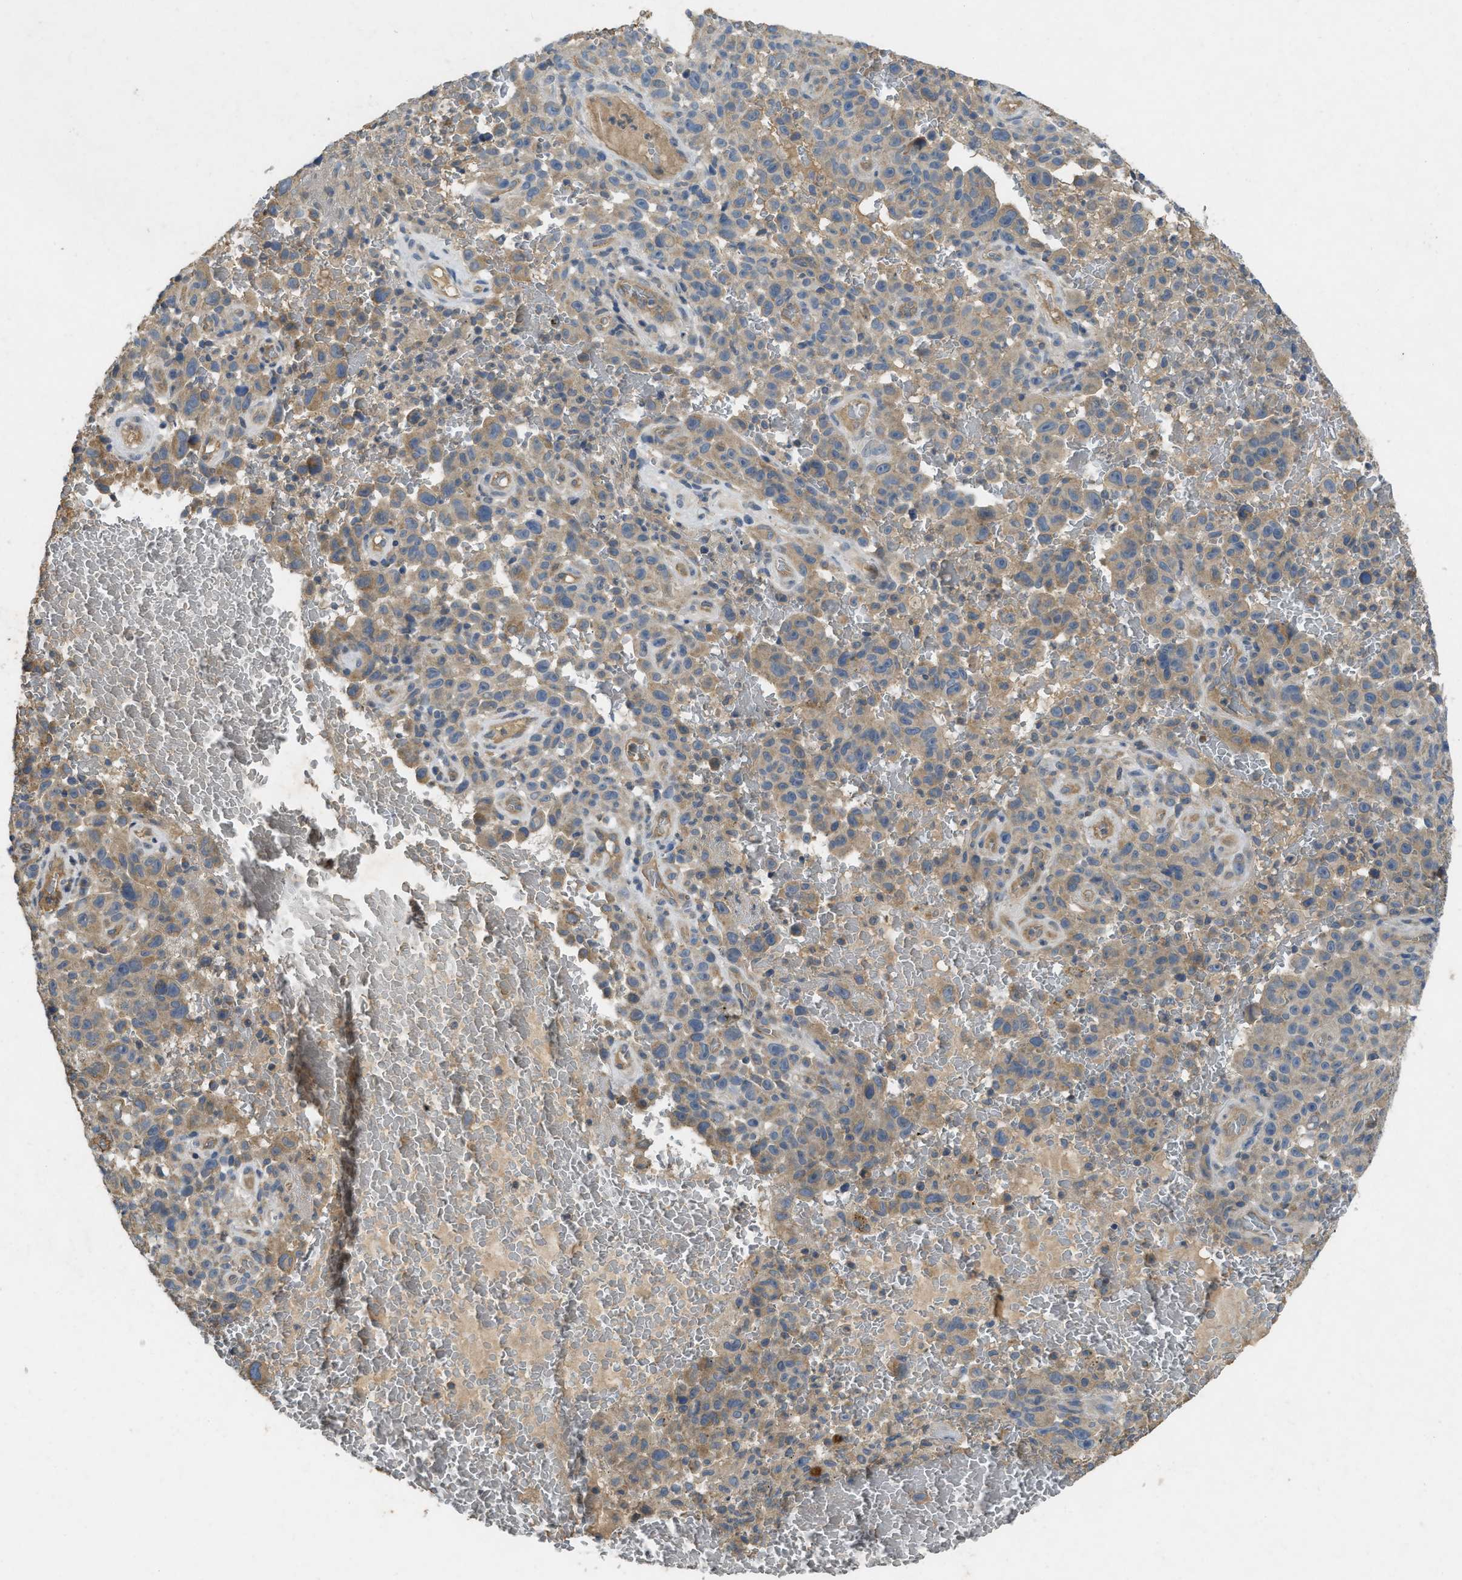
{"staining": {"intensity": "weak", "quantity": ">75%", "location": "cytoplasmic/membranous"}, "tissue": "melanoma", "cell_type": "Tumor cells", "image_type": "cancer", "snomed": [{"axis": "morphology", "description": "Malignant melanoma, NOS"}, {"axis": "topography", "description": "Skin"}], "caption": "DAB immunohistochemical staining of human melanoma shows weak cytoplasmic/membranous protein staining in about >75% of tumor cells.", "gene": "PPP3CA", "patient": {"sex": "female", "age": 82}}